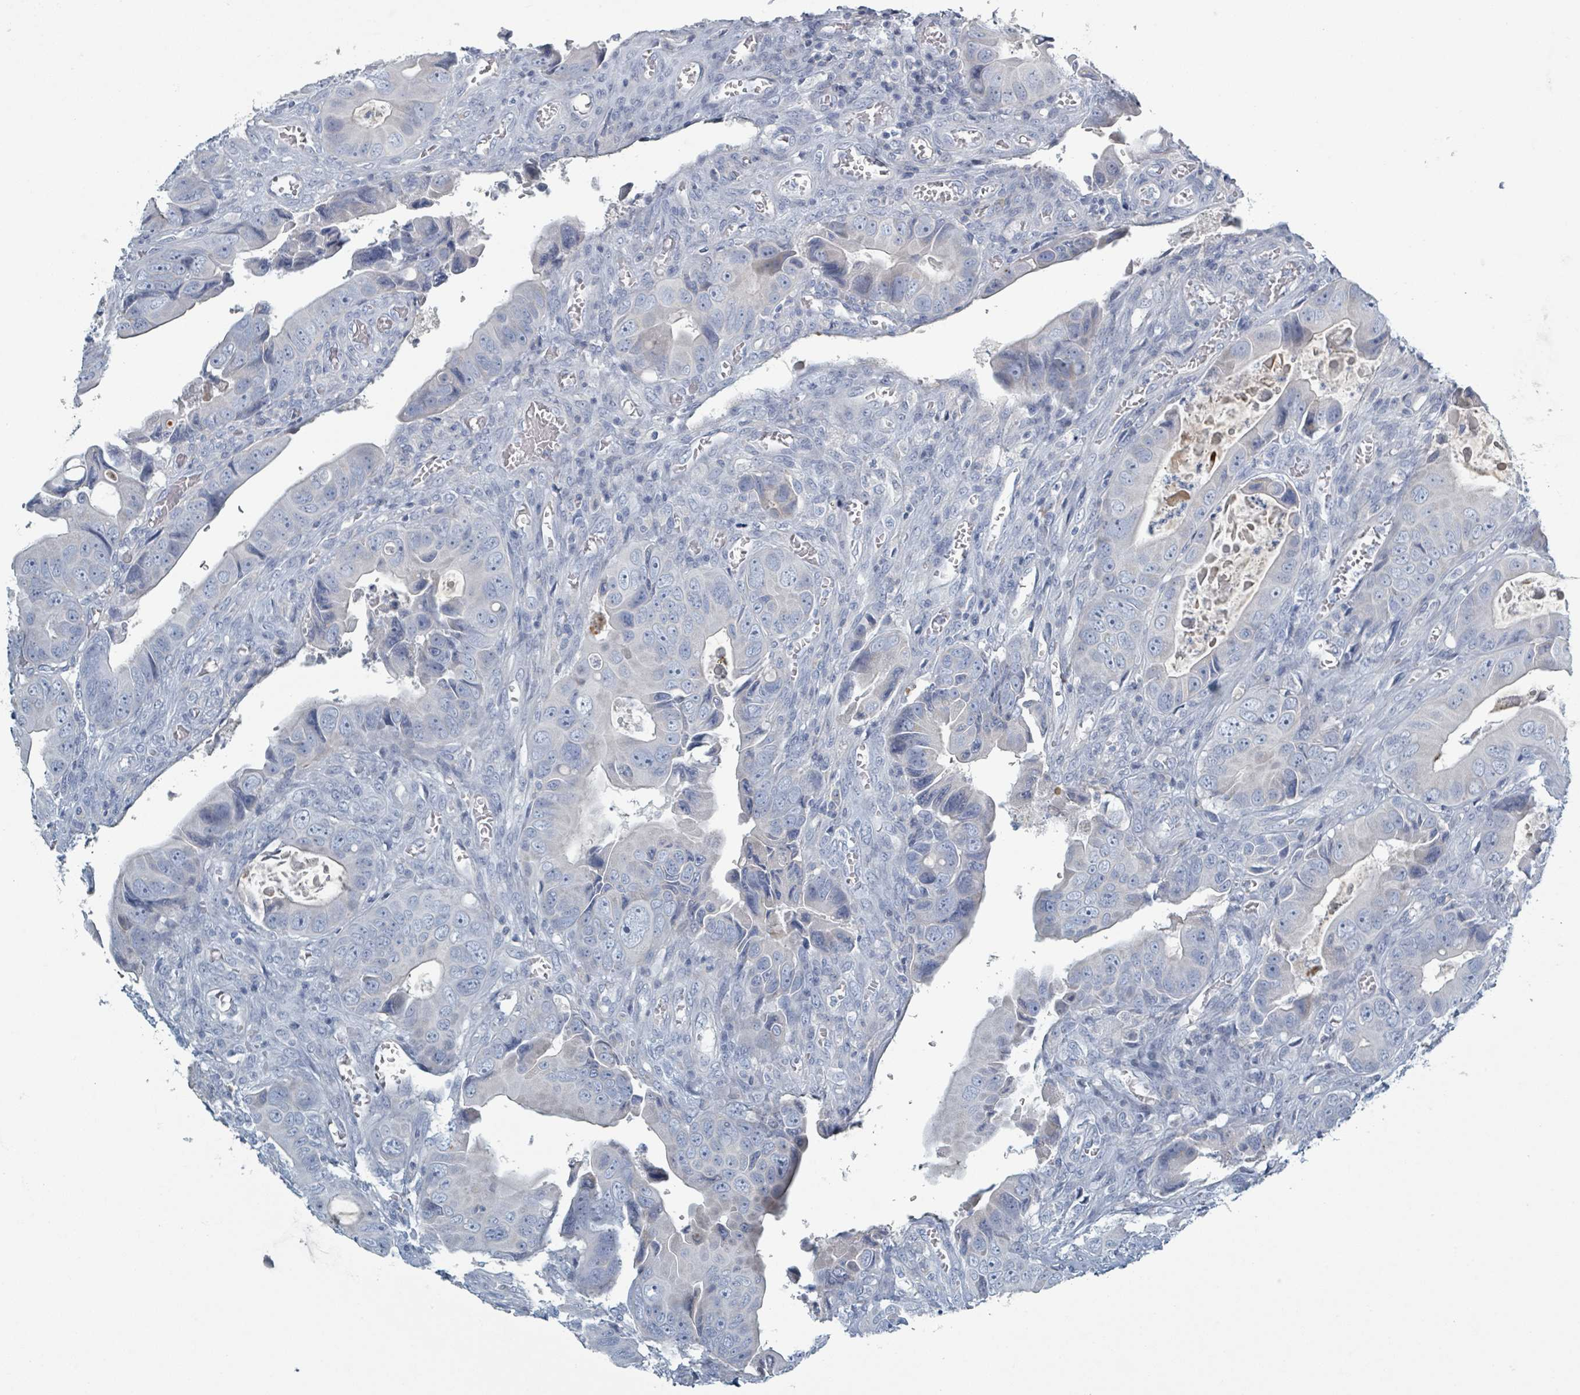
{"staining": {"intensity": "negative", "quantity": "none", "location": "none"}, "tissue": "colorectal cancer", "cell_type": "Tumor cells", "image_type": "cancer", "snomed": [{"axis": "morphology", "description": "Adenocarcinoma, NOS"}, {"axis": "topography", "description": "Rectum"}], "caption": "Tumor cells show no significant protein positivity in colorectal cancer (adenocarcinoma).", "gene": "HEATR5A", "patient": {"sex": "female", "age": 78}}